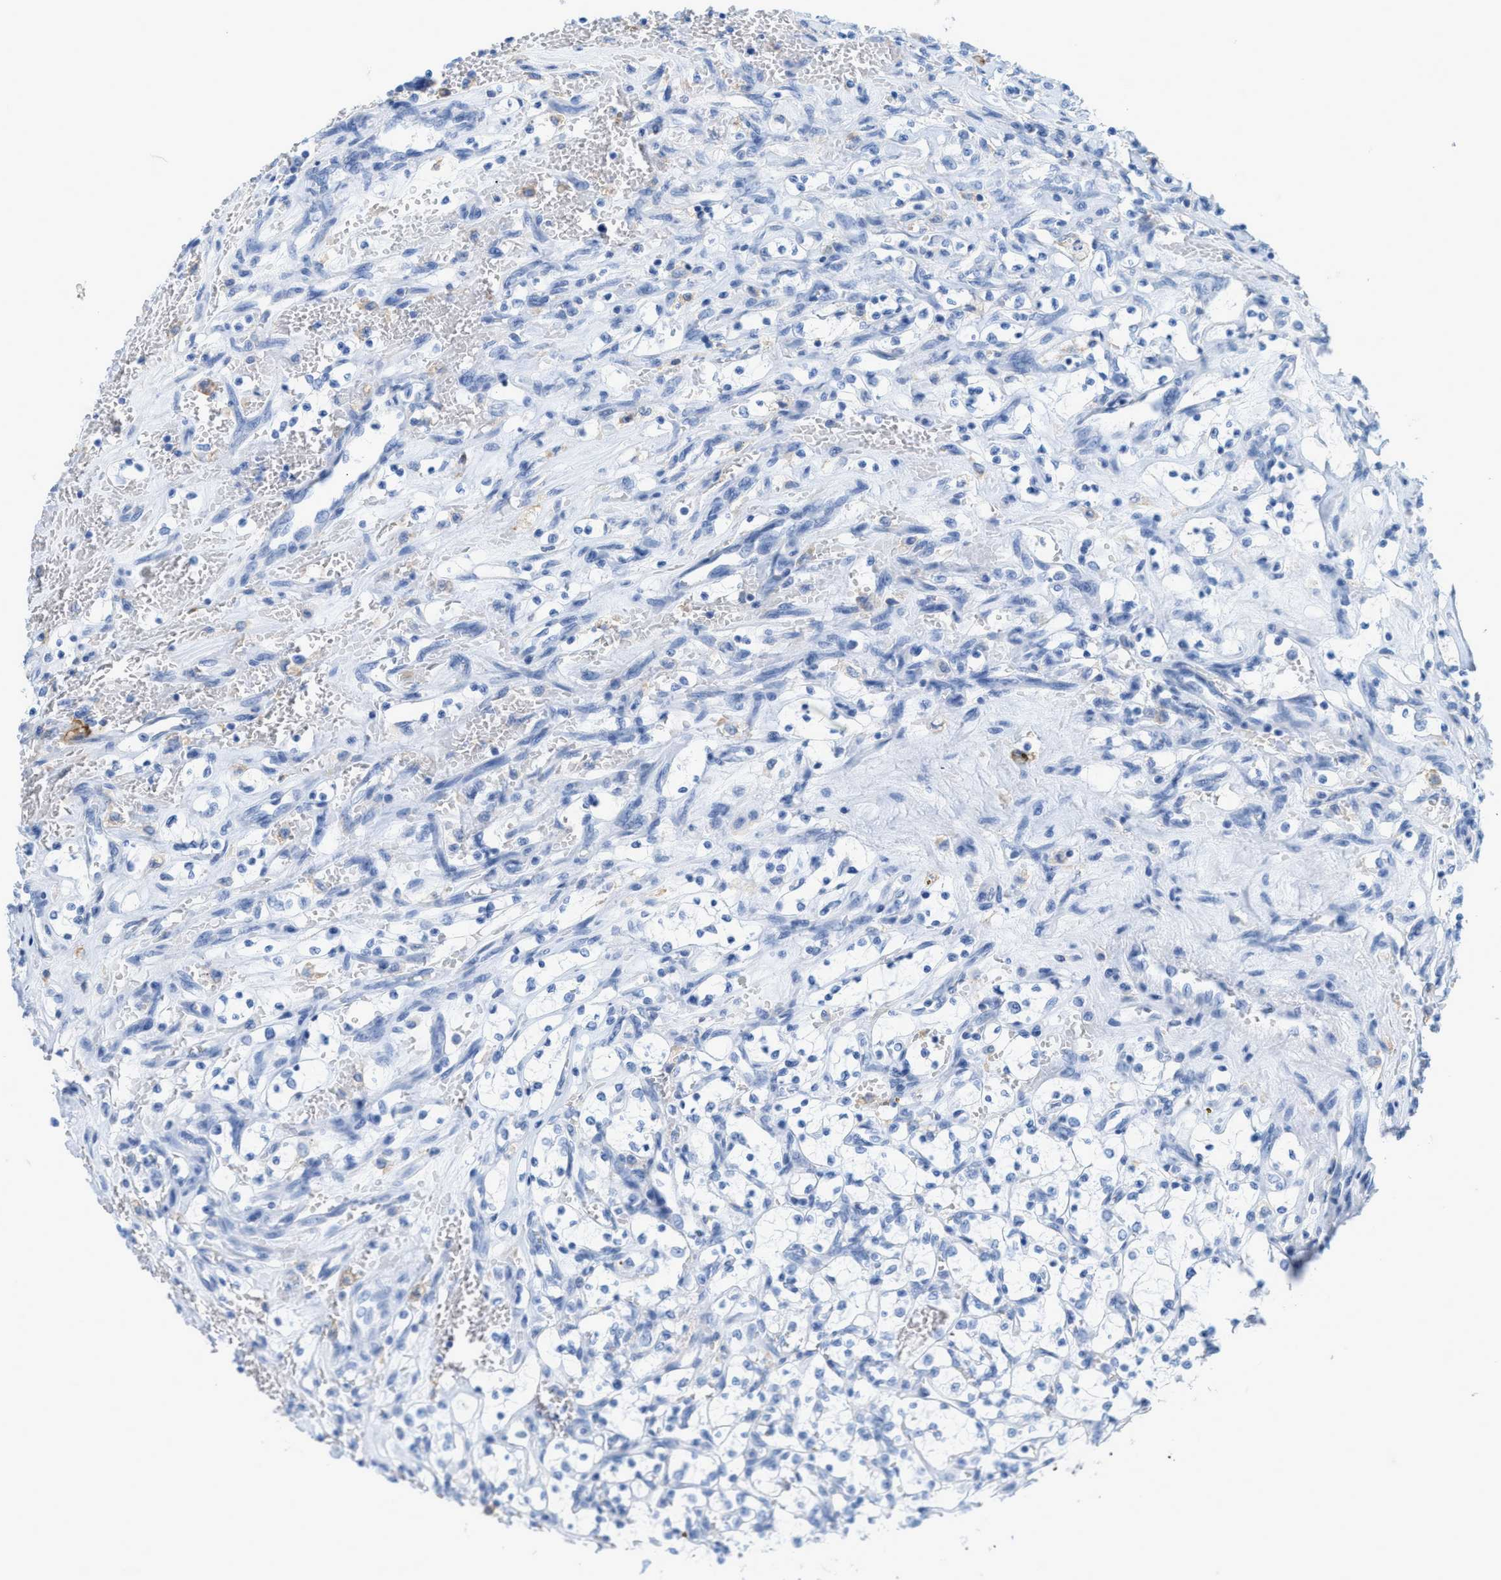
{"staining": {"intensity": "negative", "quantity": "none", "location": "none"}, "tissue": "renal cancer", "cell_type": "Tumor cells", "image_type": "cancer", "snomed": [{"axis": "morphology", "description": "Adenocarcinoma, NOS"}, {"axis": "topography", "description": "Kidney"}], "caption": "Tumor cells are negative for brown protein staining in renal adenocarcinoma.", "gene": "SLC3A2", "patient": {"sex": "female", "age": 69}}